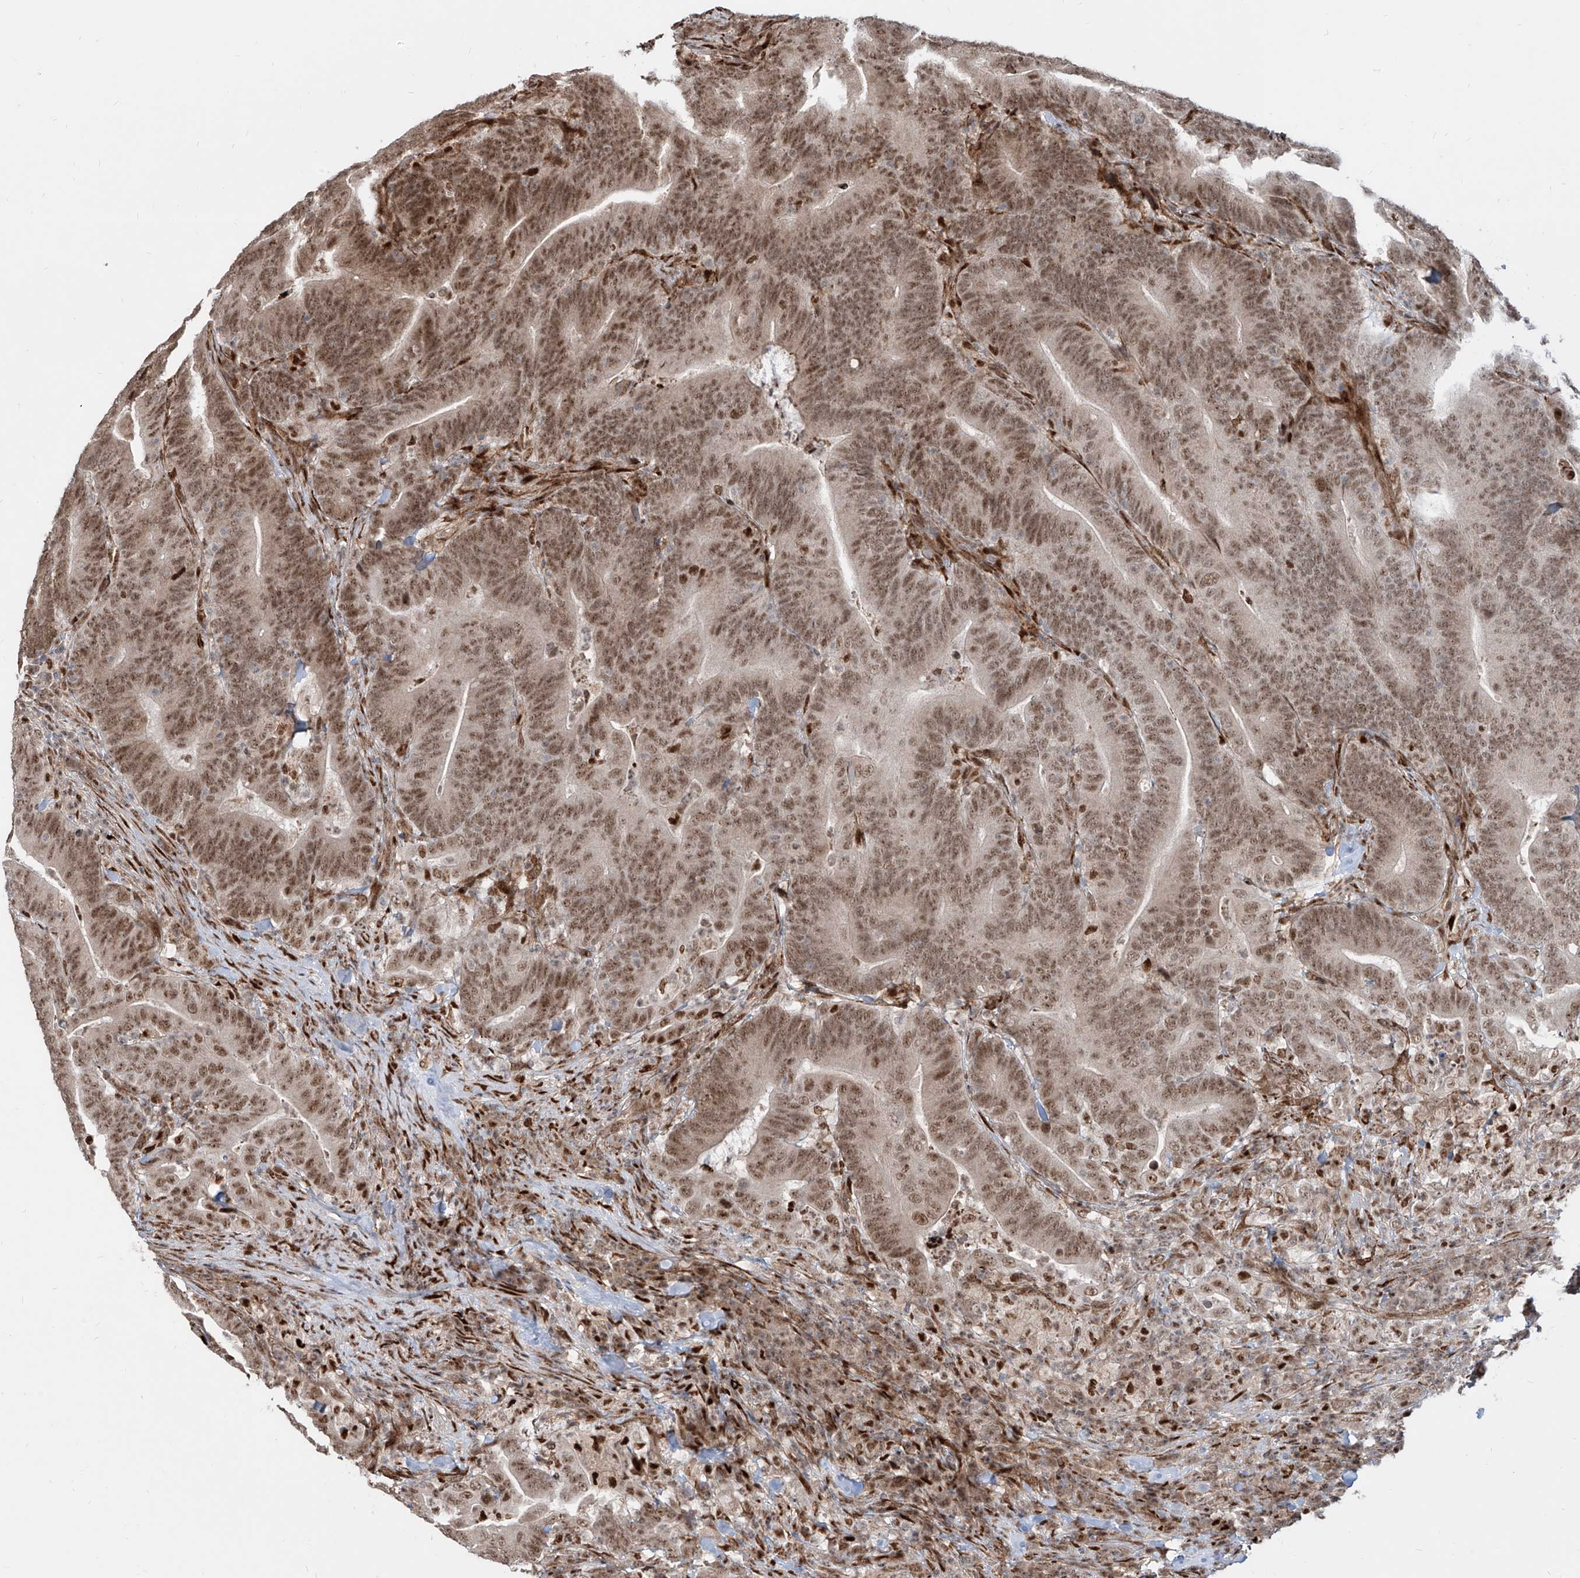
{"staining": {"intensity": "moderate", "quantity": ">75%", "location": "cytoplasmic/membranous,nuclear"}, "tissue": "colorectal cancer", "cell_type": "Tumor cells", "image_type": "cancer", "snomed": [{"axis": "morphology", "description": "Adenocarcinoma, NOS"}, {"axis": "topography", "description": "Colon"}], "caption": "Colorectal cancer was stained to show a protein in brown. There is medium levels of moderate cytoplasmic/membranous and nuclear staining in about >75% of tumor cells. Nuclei are stained in blue.", "gene": "ZNF710", "patient": {"sex": "female", "age": 66}}